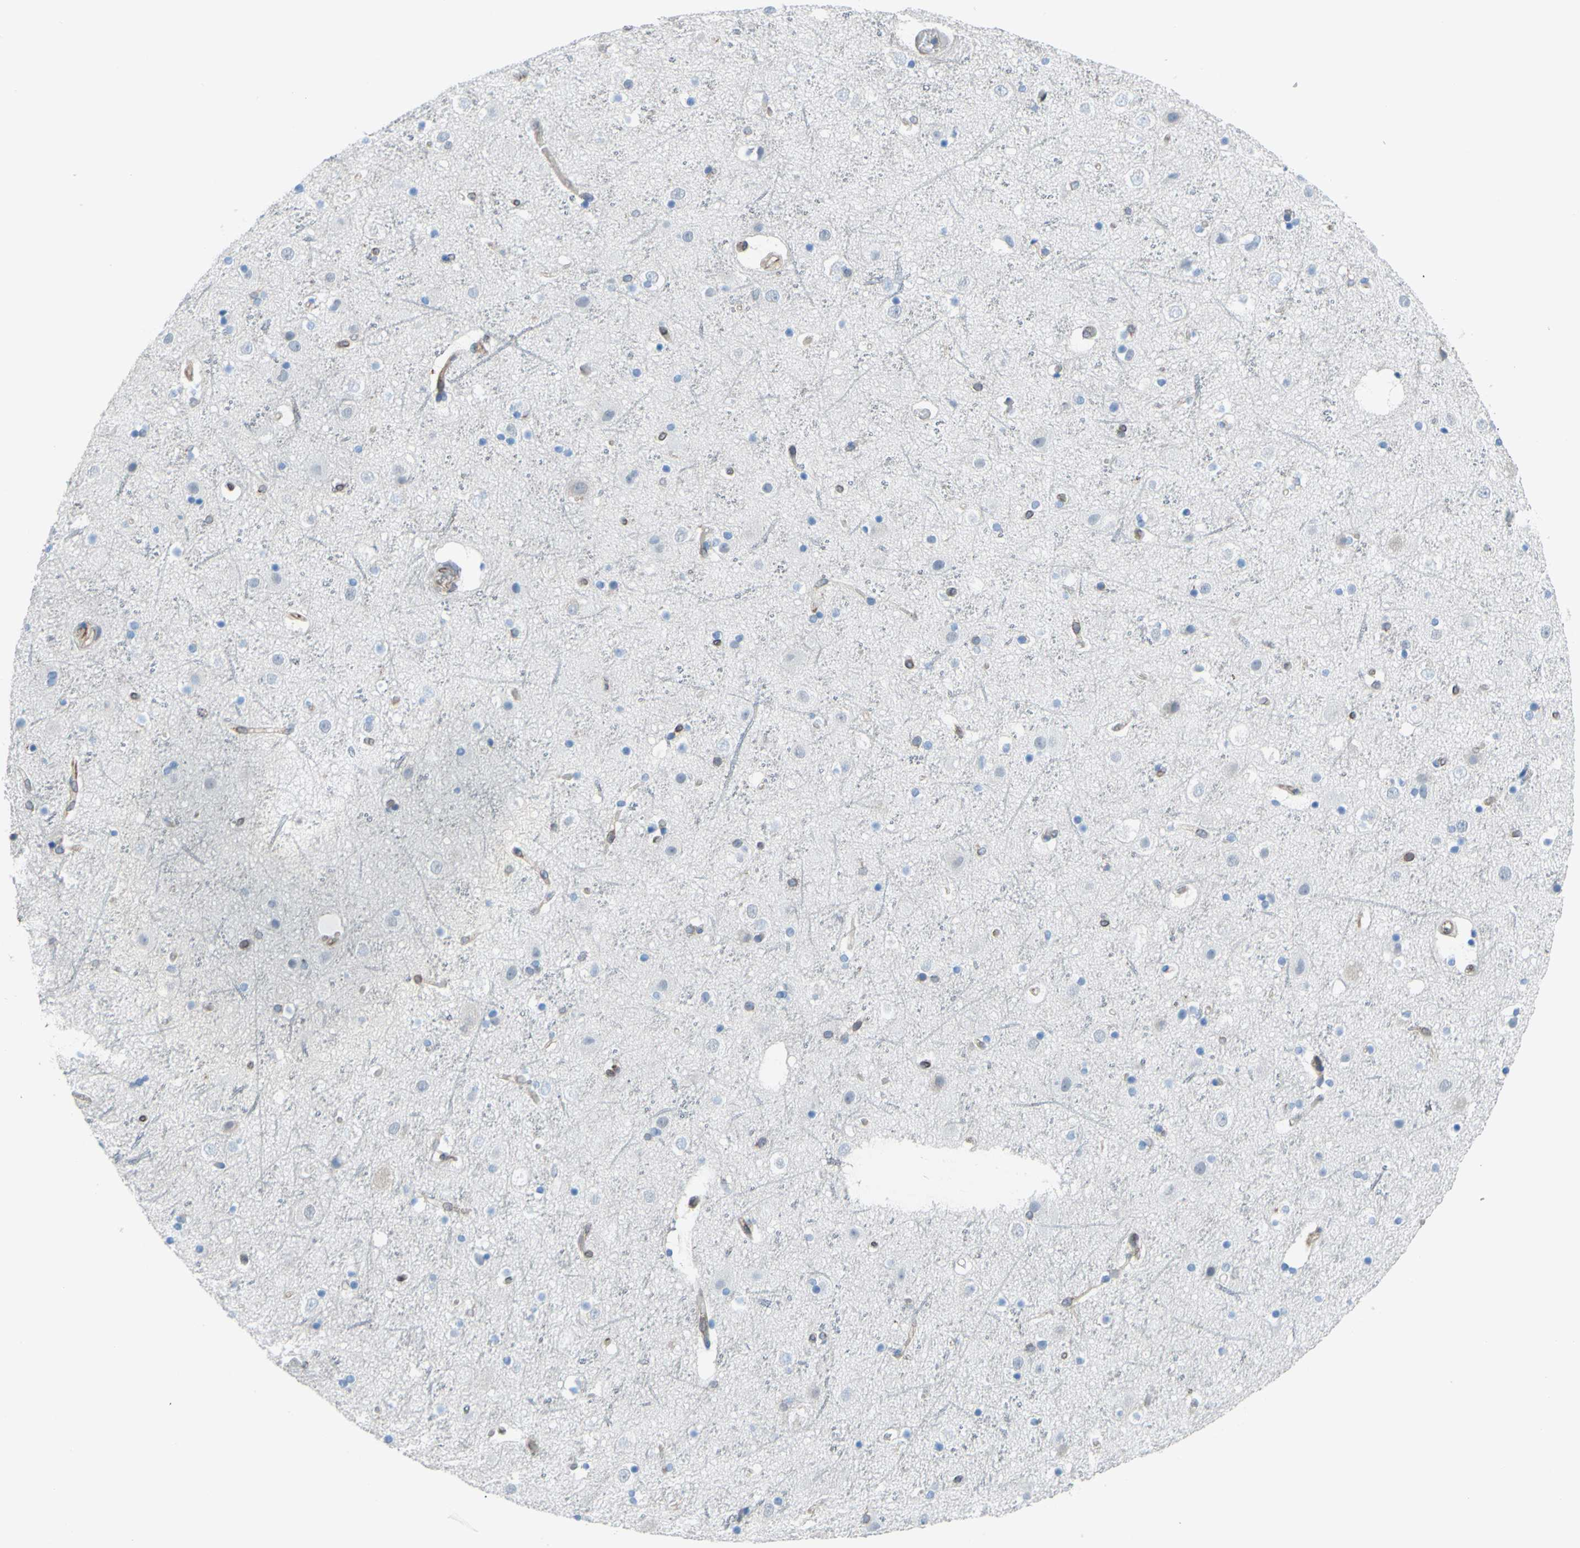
{"staining": {"intensity": "moderate", "quantity": "25%-75%", "location": "cytoplasmic/membranous"}, "tissue": "cerebral cortex", "cell_type": "Endothelial cells", "image_type": "normal", "snomed": [{"axis": "morphology", "description": "Normal tissue, NOS"}, {"axis": "topography", "description": "Cerebral cortex"}], "caption": "This is an image of IHC staining of unremarkable cerebral cortex, which shows moderate positivity in the cytoplasmic/membranous of endothelial cells.", "gene": "MGST2", "patient": {"sex": "male", "age": 45}}